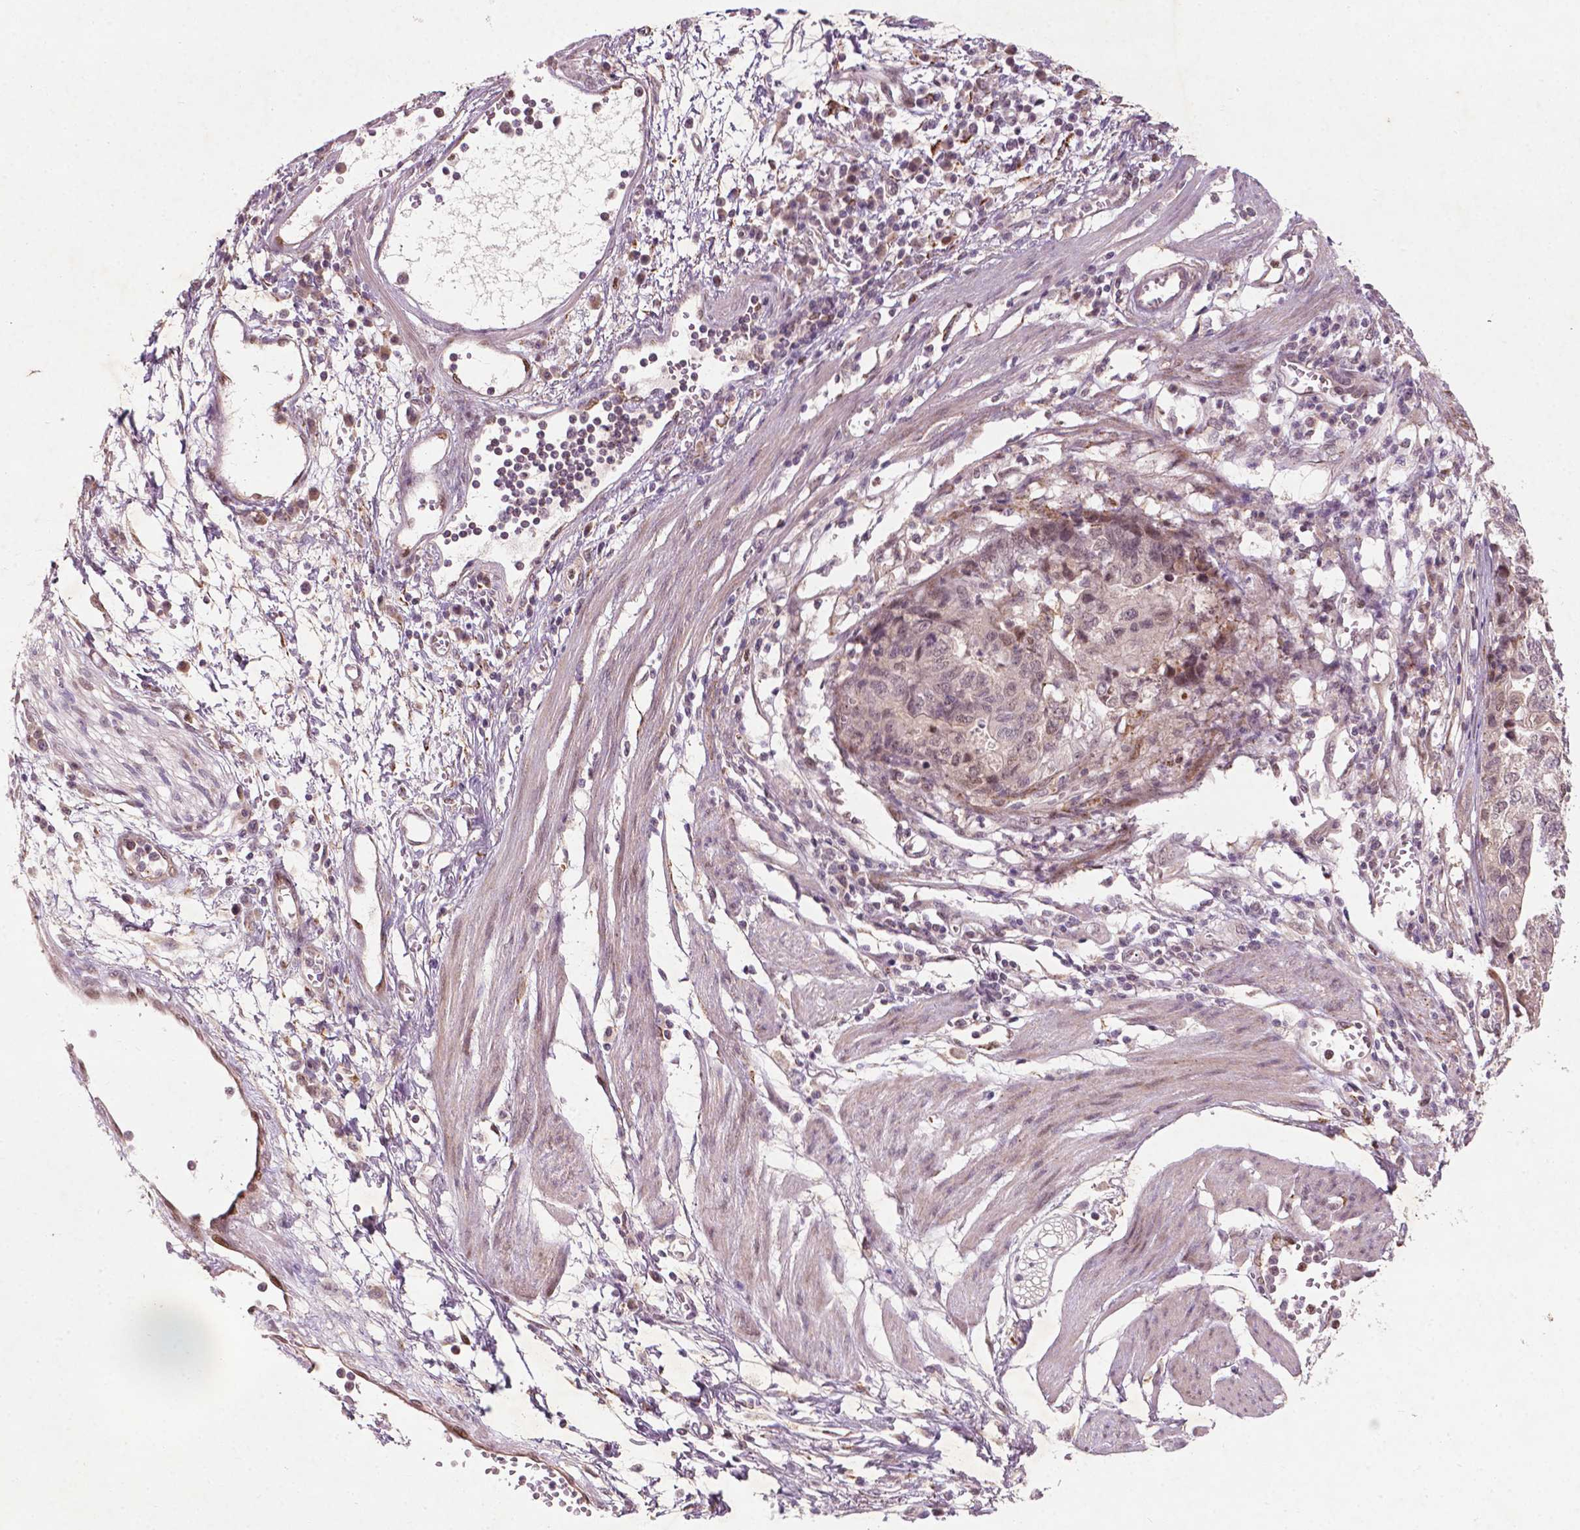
{"staining": {"intensity": "negative", "quantity": "none", "location": "none"}, "tissue": "stomach cancer", "cell_type": "Tumor cells", "image_type": "cancer", "snomed": [{"axis": "morphology", "description": "Adenocarcinoma, NOS"}, {"axis": "topography", "description": "Stomach, upper"}], "caption": "Immunohistochemistry of human adenocarcinoma (stomach) reveals no staining in tumor cells. (DAB (3,3'-diaminobenzidine) immunohistochemistry (IHC) with hematoxylin counter stain).", "gene": "NFAT5", "patient": {"sex": "female", "age": 67}}